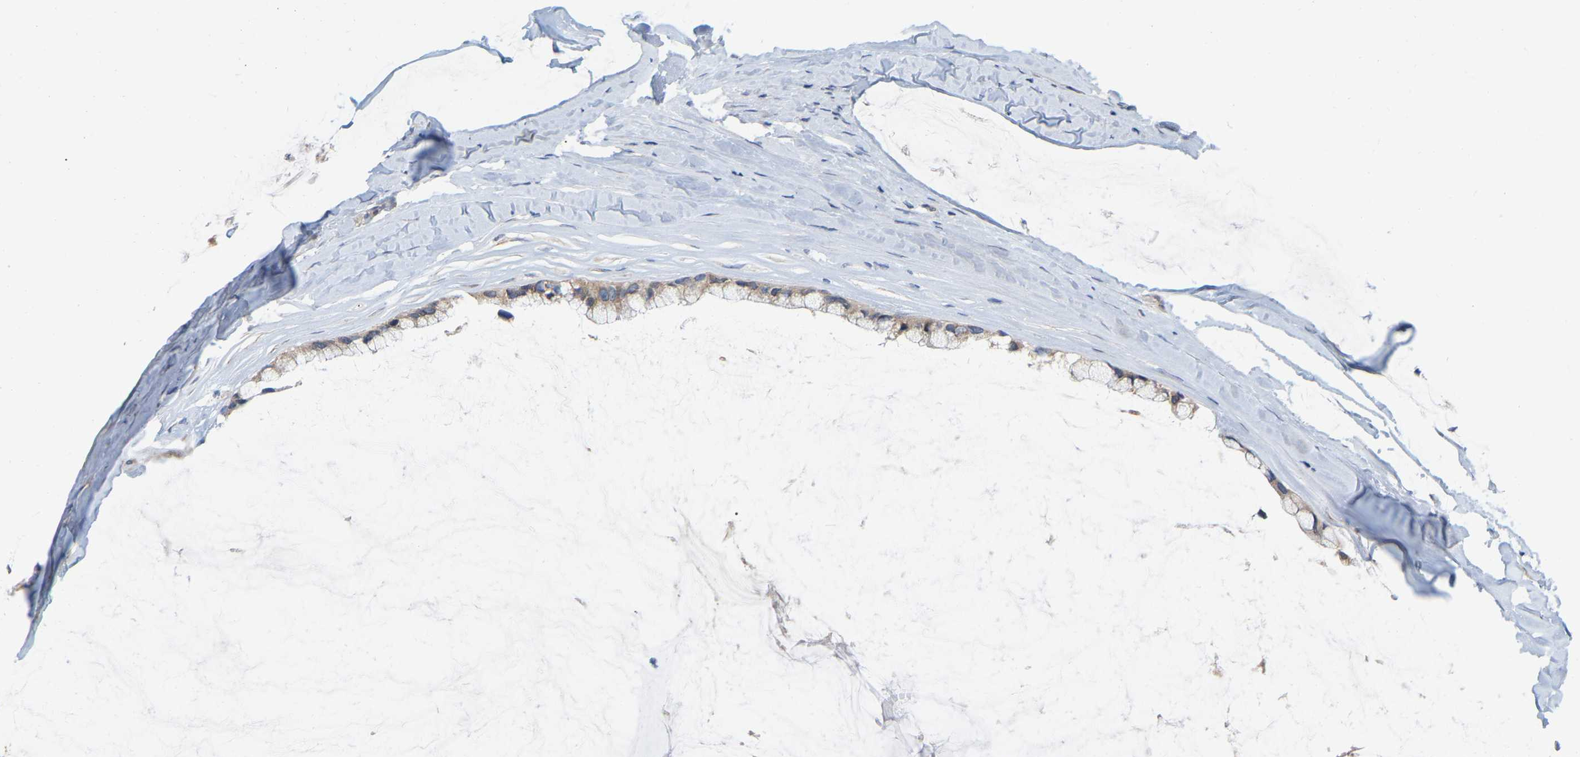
{"staining": {"intensity": "weak", "quantity": ">75%", "location": "cytoplasmic/membranous"}, "tissue": "ovarian cancer", "cell_type": "Tumor cells", "image_type": "cancer", "snomed": [{"axis": "morphology", "description": "Cystadenocarcinoma, mucinous, NOS"}, {"axis": "topography", "description": "Ovary"}], "caption": "The immunohistochemical stain labels weak cytoplasmic/membranous positivity in tumor cells of mucinous cystadenocarcinoma (ovarian) tissue. (DAB IHC with brightfield microscopy, high magnification).", "gene": "SSH1", "patient": {"sex": "female", "age": 39}}